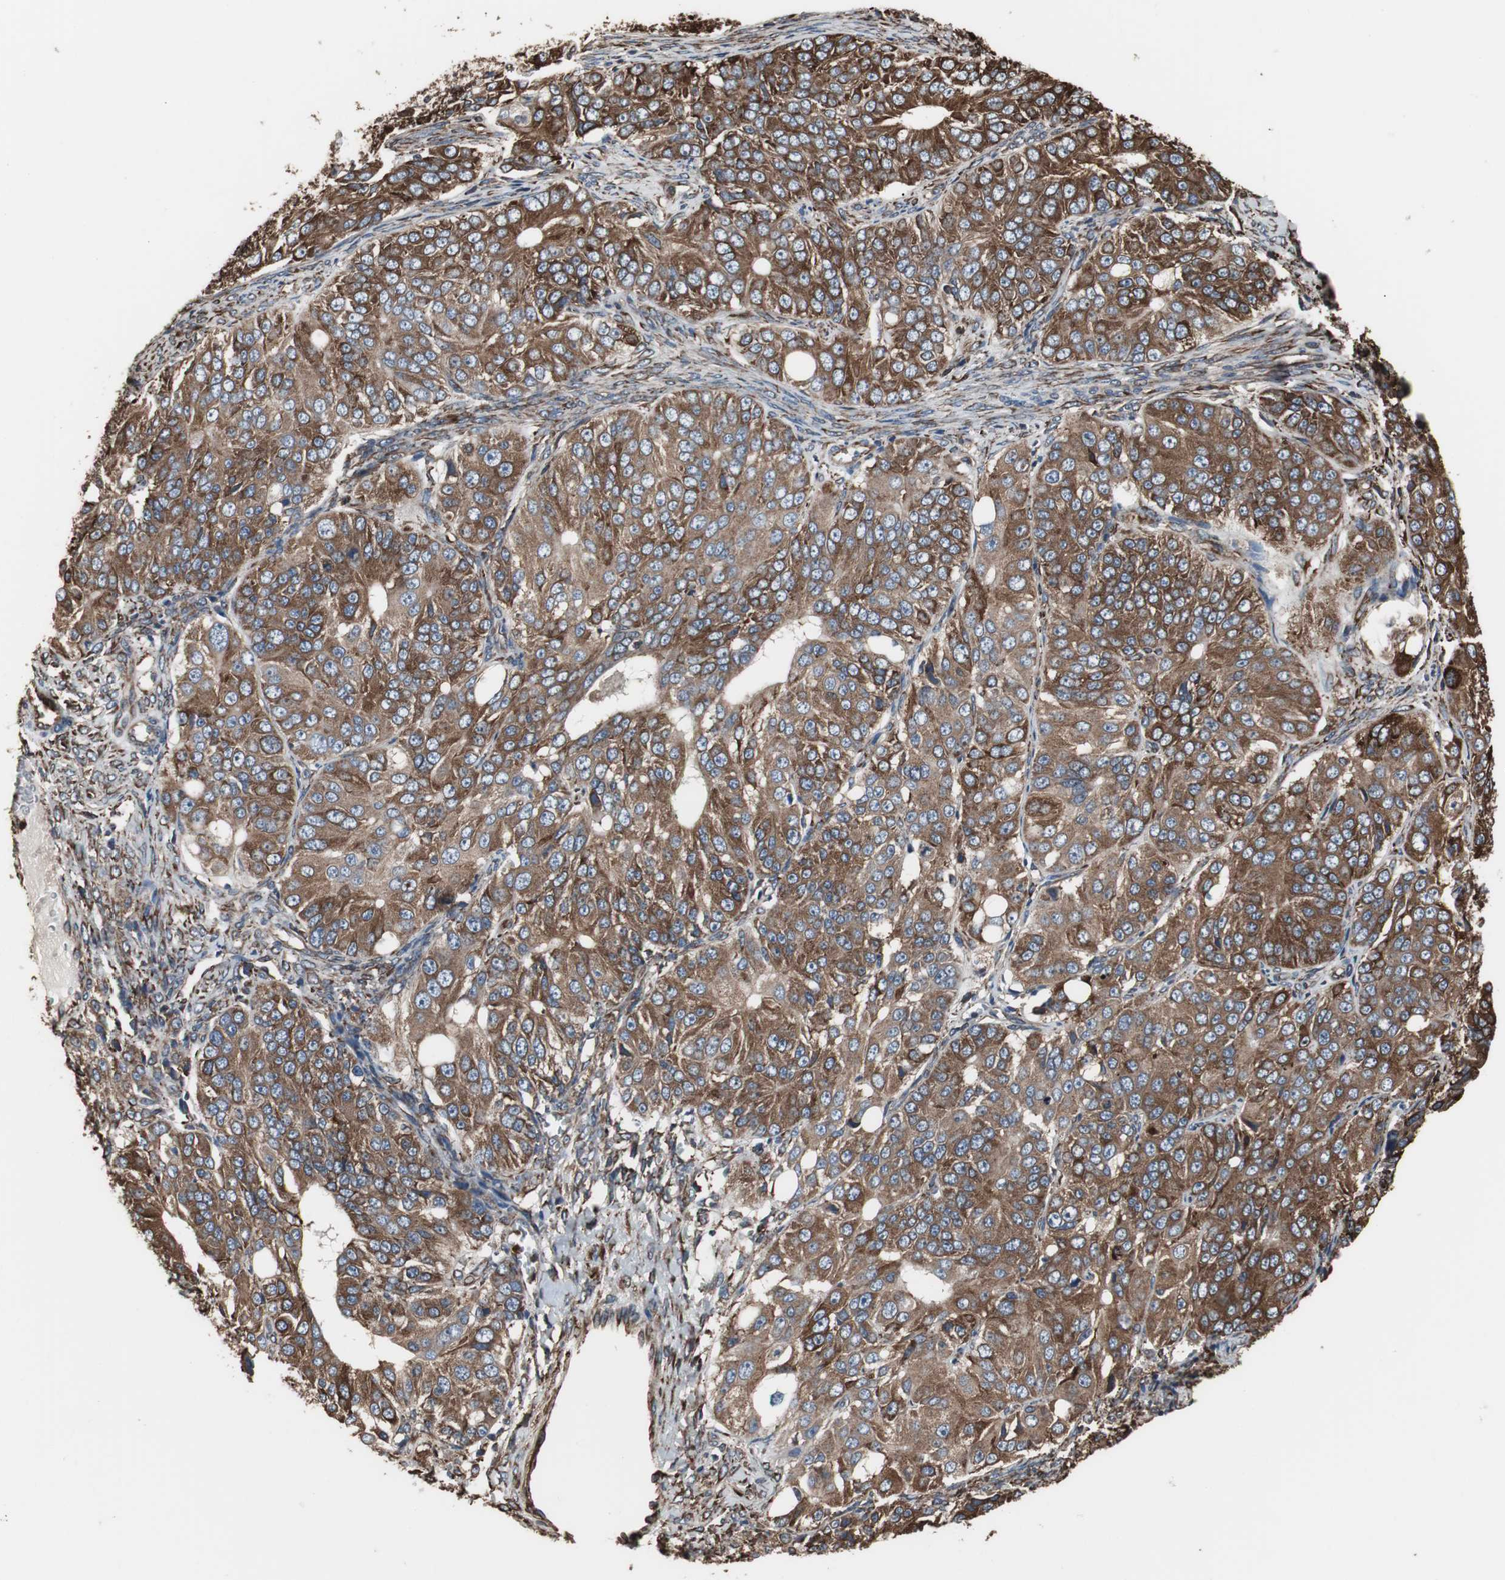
{"staining": {"intensity": "strong", "quantity": ">75%", "location": "cytoplasmic/membranous"}, "tissue": "ovarian cancer", "cell_type": "Tumor cells", "image_type": "cancer", "snomed": [{"axis": "morphology", "description": "Carcinoma, endometroid"}, {"axis": "topography", "description": "Ovary"}], "caption": "This is a photomicrograph of IHC staining of ovarian cancer (endometroid carcinoma), which shows strong positivity in the cytoplasmic/membranous of tumor cells.", "gene": "CALU", "patient": {"sex": "female", "age": 51}}